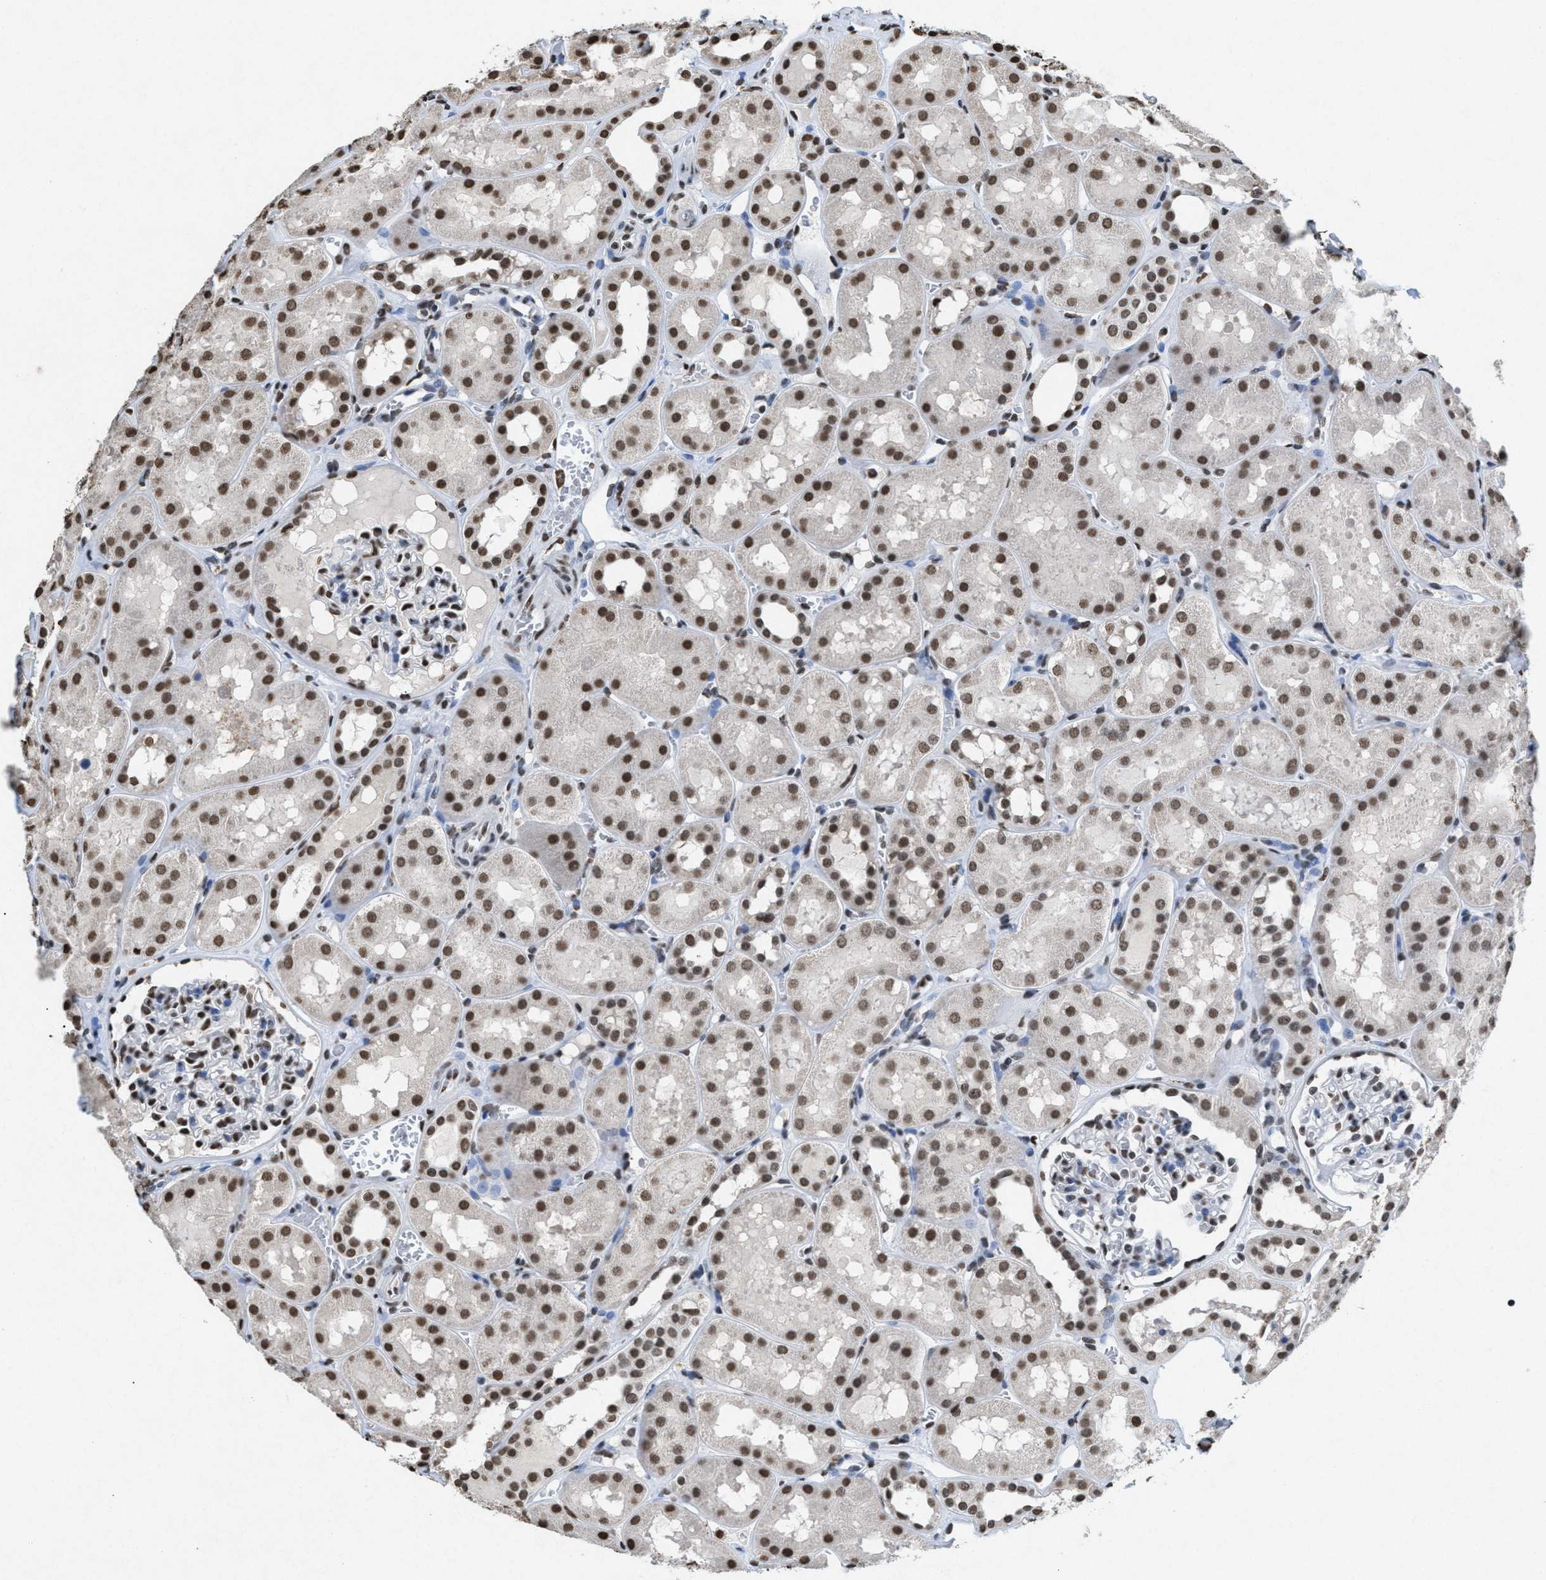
{"staining": {"intensity": "moderate", "quantity": "25%-75%", "location": "nuclear"}, "tissue": "kidney", "cell_type": "Cells in glomeruli", "image_type": "normal", "snomed": [{"axis": "morphology", "description": "Normal tissue, NOS"}, {"axis": "topography", "description": "Kidney"}, {"axis": "topography", "description": "Urinary bladder"}], "caption": "A histopathology image of human kidney stained for a protein displays moderate nuclear brown staining in cells in glomeruli. Nuclei are stained in blue.", "gene": "NUP88", "patient": {"sex": "male", "age": 16}}